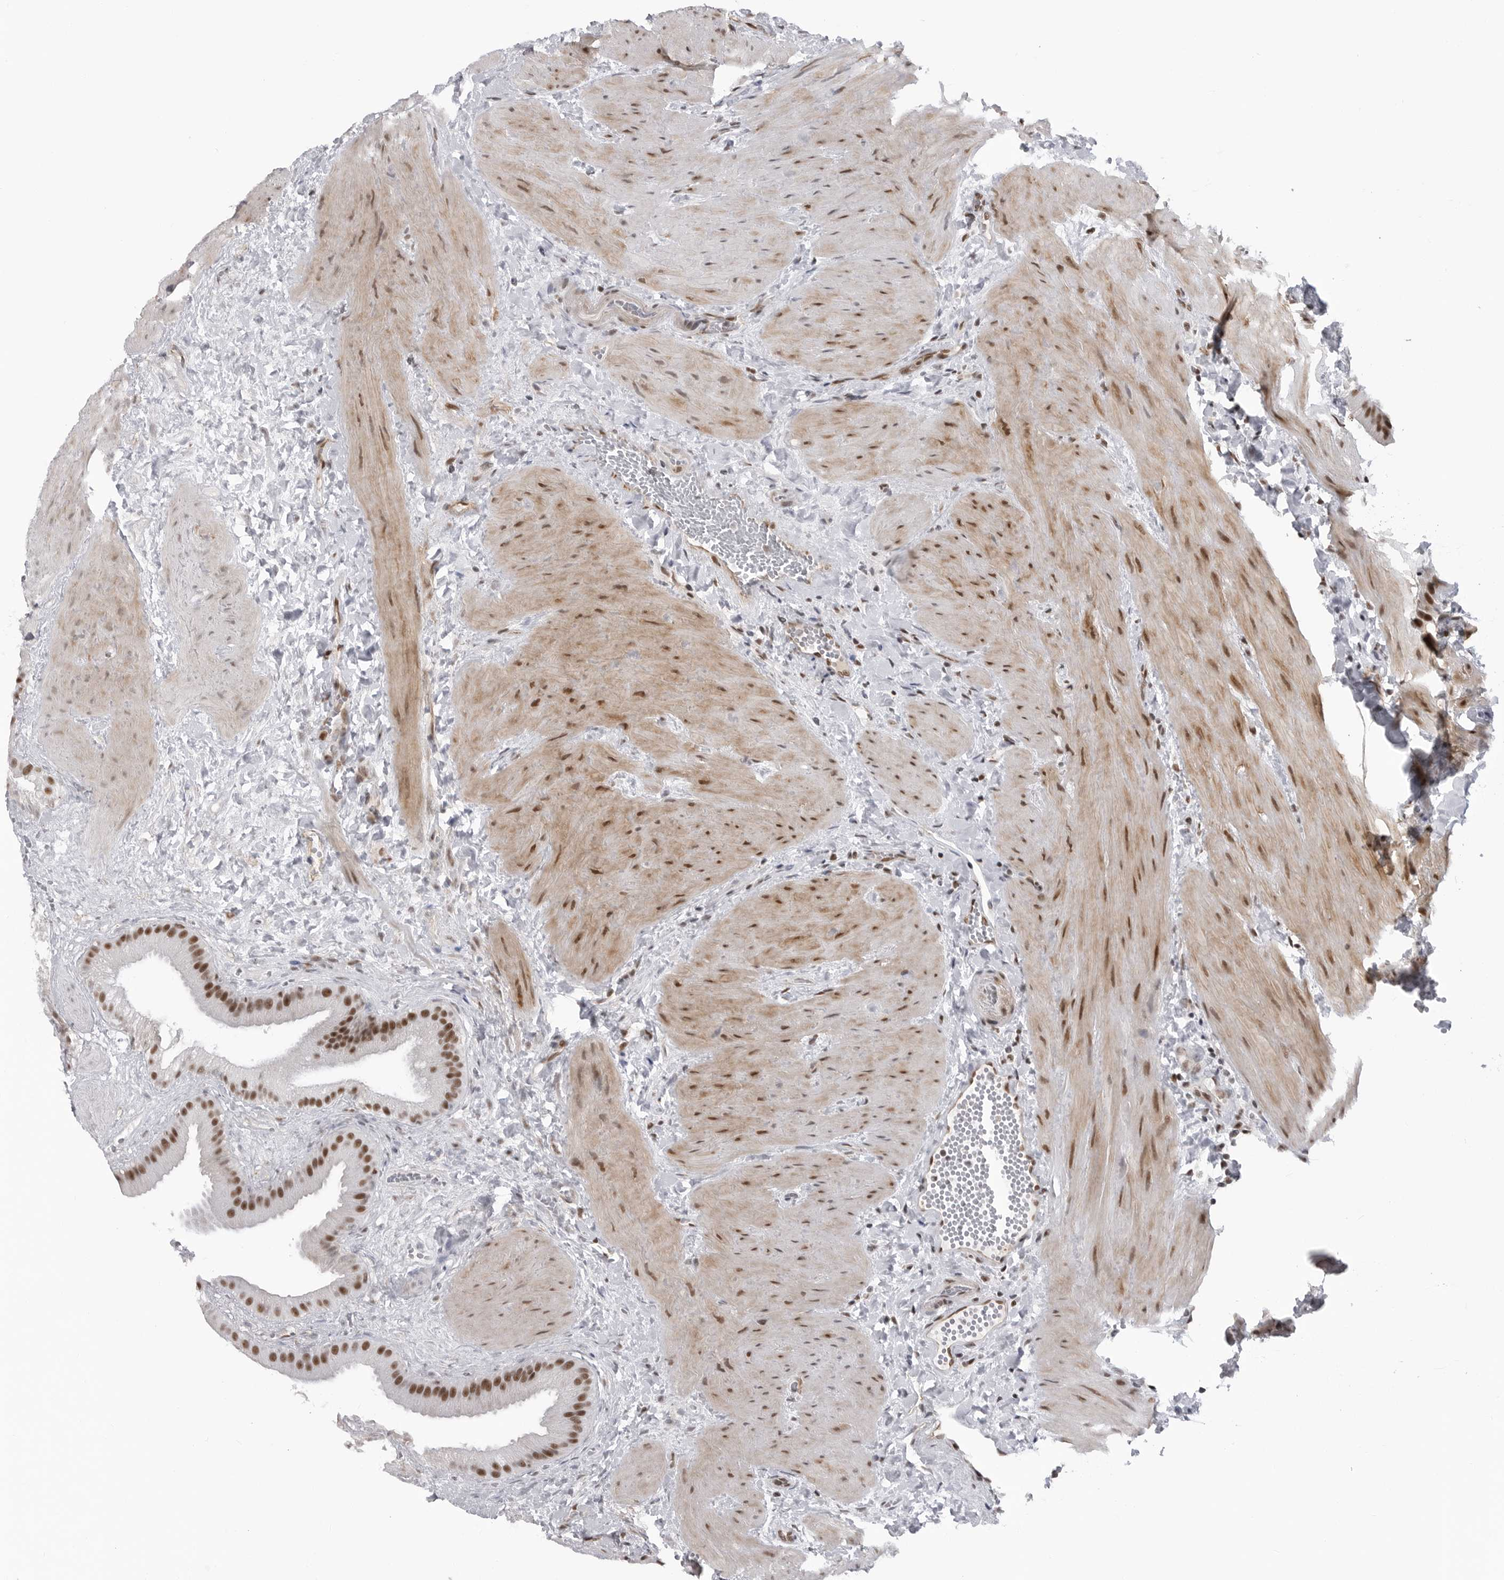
{"staining": {"intensity": "strong", "quantity": ">75%", "location": "nuclear"}, "tissue": "gallbladder", "cell_type": "Glandular cells", "image_type": "normal", "snomed": [{"axis": "morphology", "description": "Normal tissue, NOS"}, {"axis": "topography", "description": "Gallbladder"}], "caption": "Protein staining by IHC exhibits strong nuclear expression in approximately >75% of glandular cells in unremarkable gallbladder. (DAB IHC, brown staining for protein, blue staining for nuclei).", "gene": "RNF26", "patient": {"sex": "male", "age": 55}}